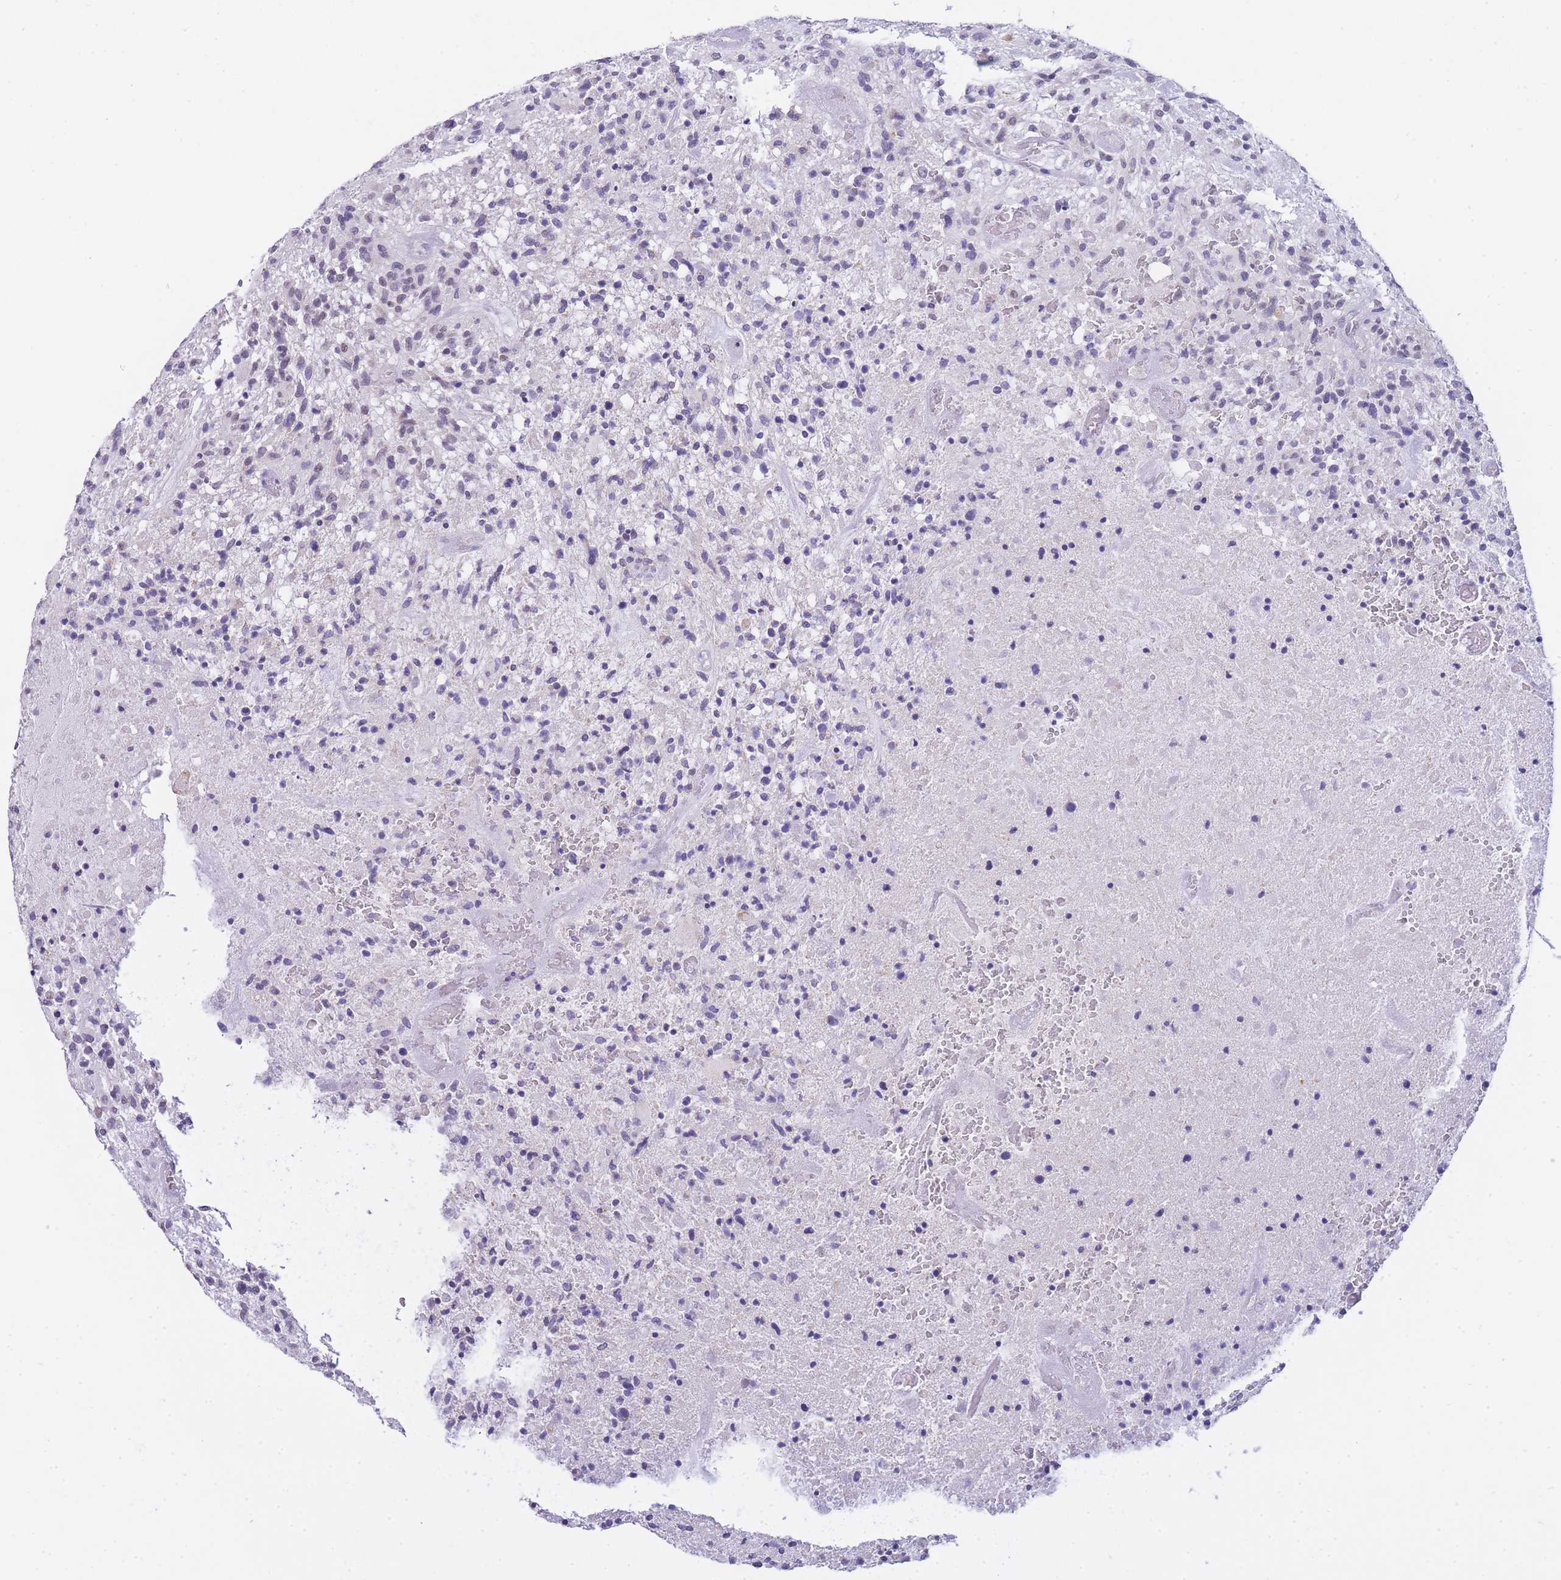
{"staining": {"intensity": "negative", "quantity": "none", "location": "none"}, "tissue": "glioma", "cell_type": "Tumor cells", "image_type": "cancer", "snomed": [{"axis": "morphology", "description": "Glioma, malignant, High grade"}, {"axis": "topography", "description": "Brain"}], "caption": "This histopathology image is of malignant glioma (high-grade) stained with immunohistochemistry to label a protein in brown with the nuclei are counter-stained blue. There is no positivity in tumor cells.", "gene": "FRAT2", "patient": {"sex": "male", "age": 47}}